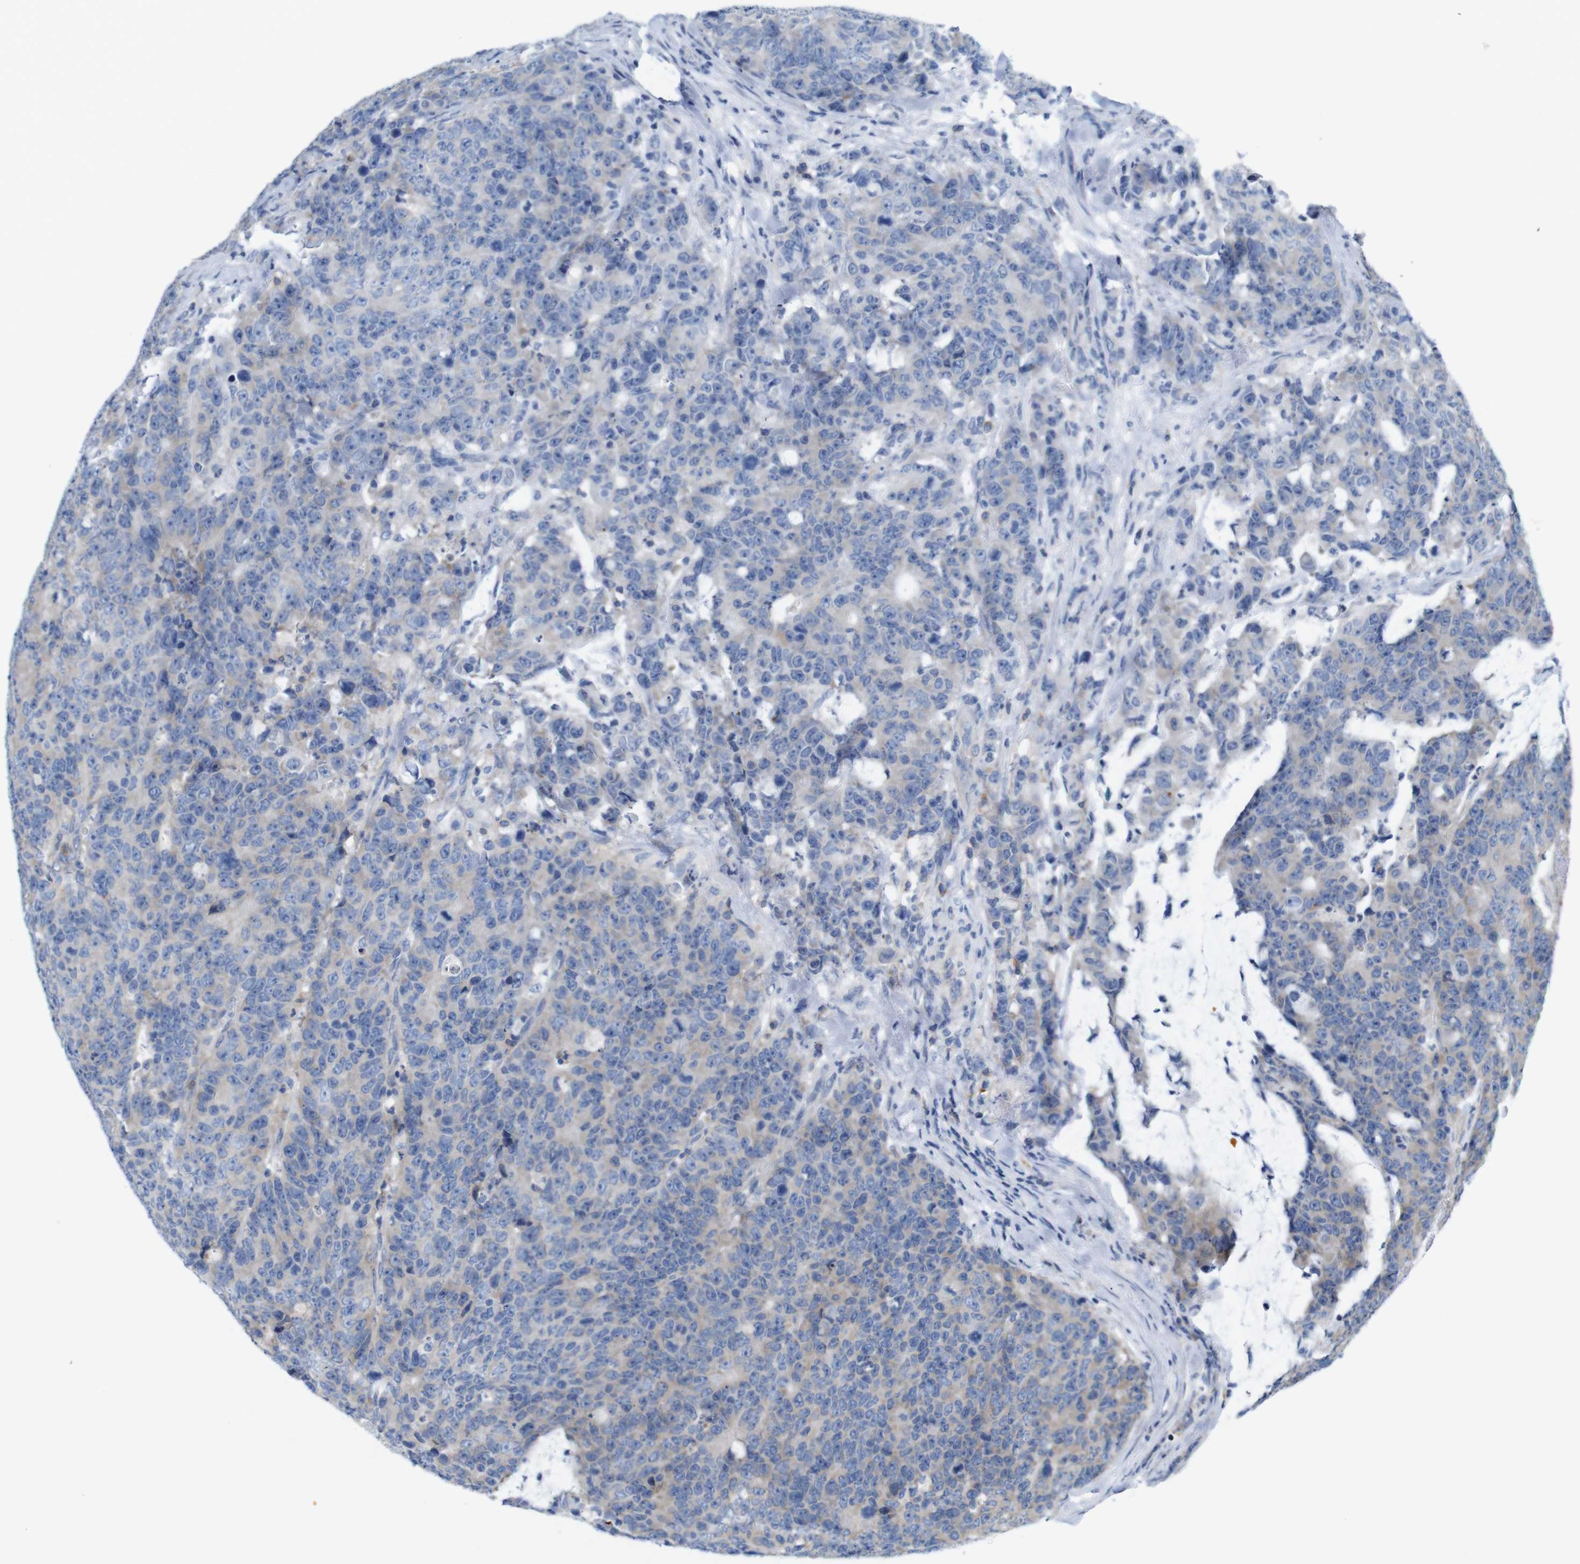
{"staining": {"intensity": "weak", "quantity": "25%-75%", "location": "cytoplasmic/membranous"}, "tissue": "colorectal cancer", "cell_type": "Tumor cells", "image_type": "cancer", "snomed": [{"axis": "morphology", "description": "Adenocarcinoma, NOS"}, {"axis": "topography", "description": "Colon"}], "caption": "This is a photomicrograph of IHC staining of adenocarcinoma (colorectal), which shows weak staining in the cytoplasmic/membranous of tumor cells.", "gene": "SIGLEC8", "patient": {"sex": "female", "age": 86}}